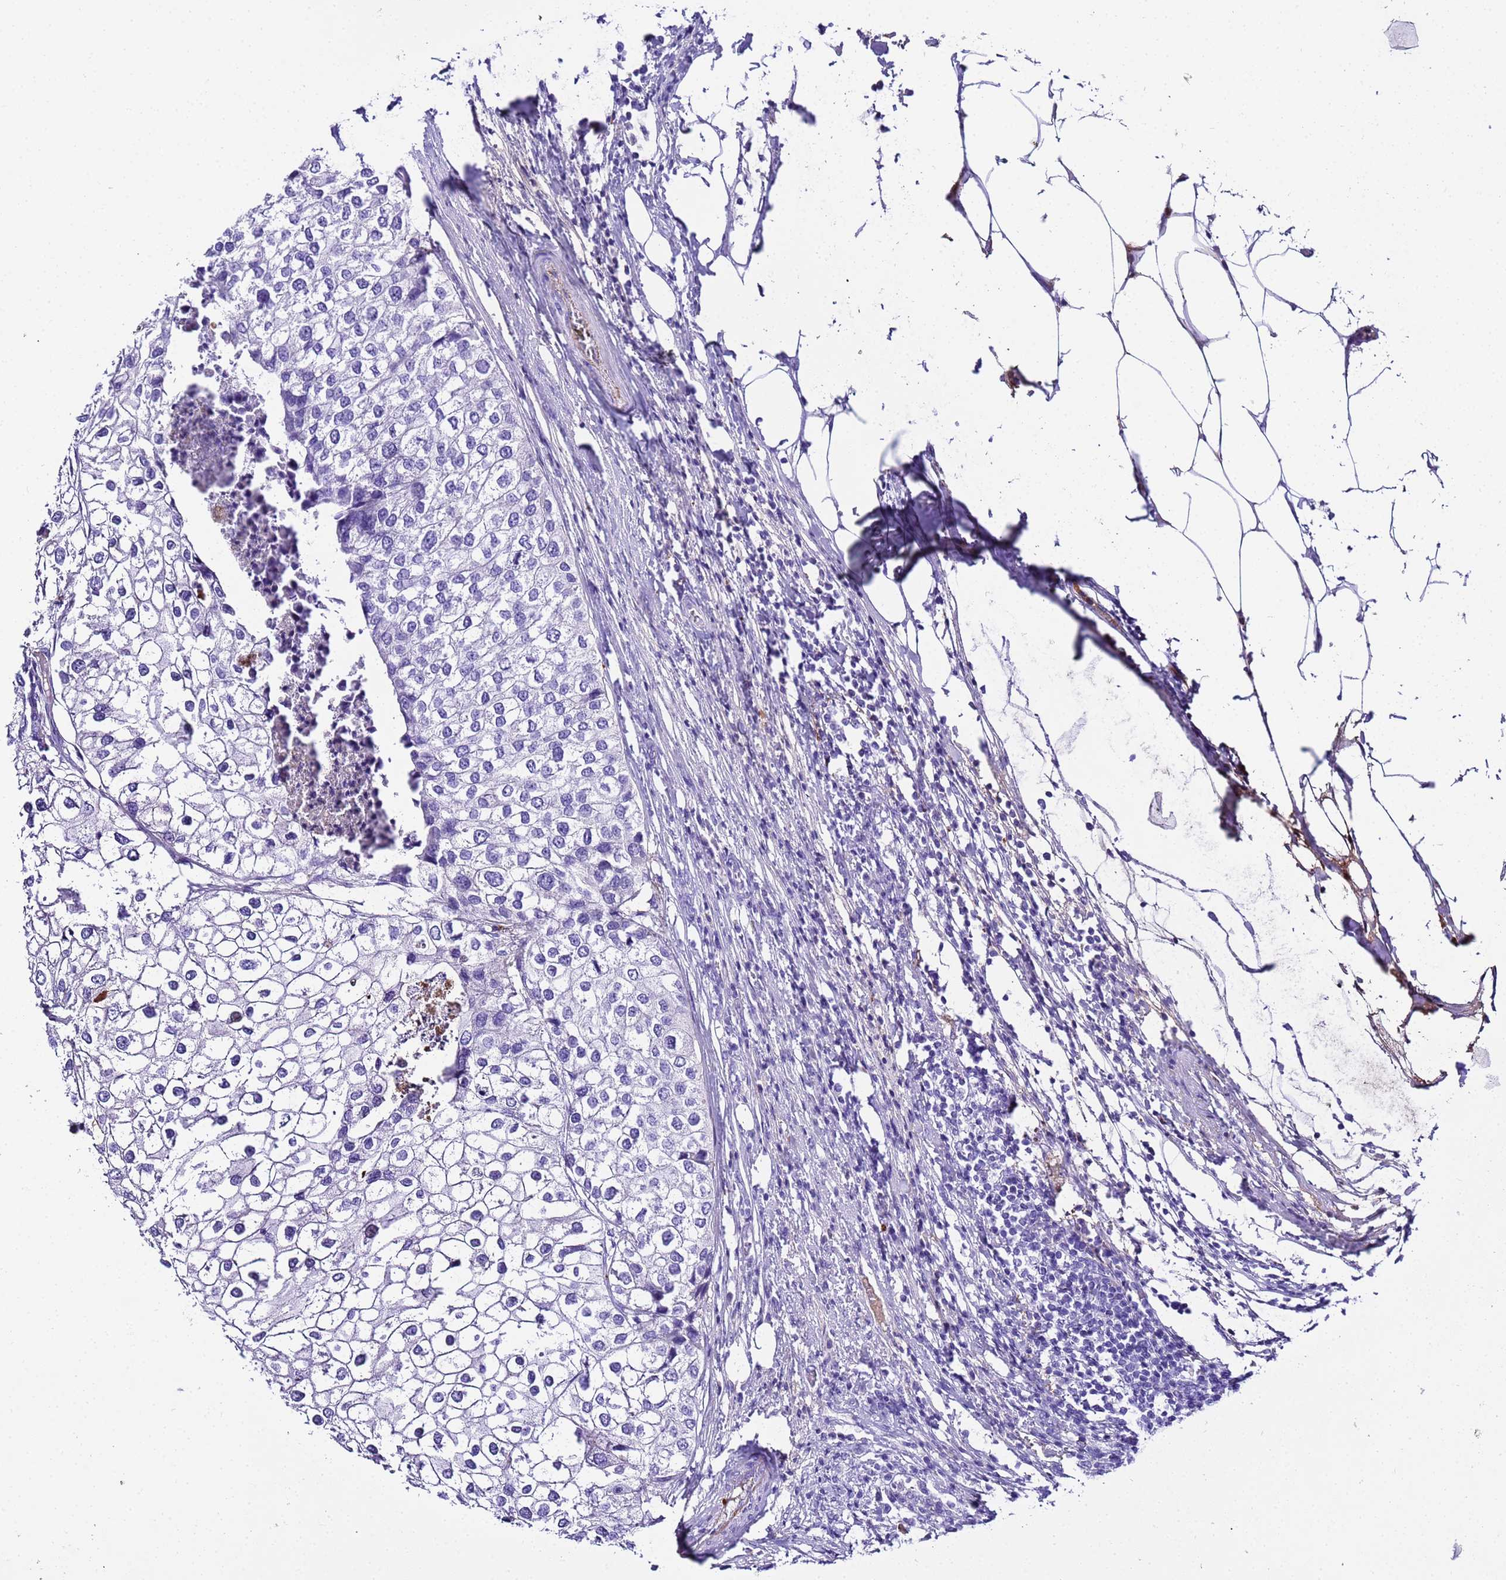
{"staining": {"intensity": "negative", "quantity": "none", "location": "none"}, "tissue": "urothelial cancer", "cell_type": "Tumor cells", "image_type": "cancer", "snomed": [{"axis": "morphology", "description": "Urothelial carcinoma, High grade"}, {"axis": "topography", "description": "Urinary bladder"}], "caption": "Immunohistochemistry of human high-grade urothelial carcinoma shows no expression in tumor cells.", "gene": "CFHR2", "patient": {"sex": "male", "age": 64}}